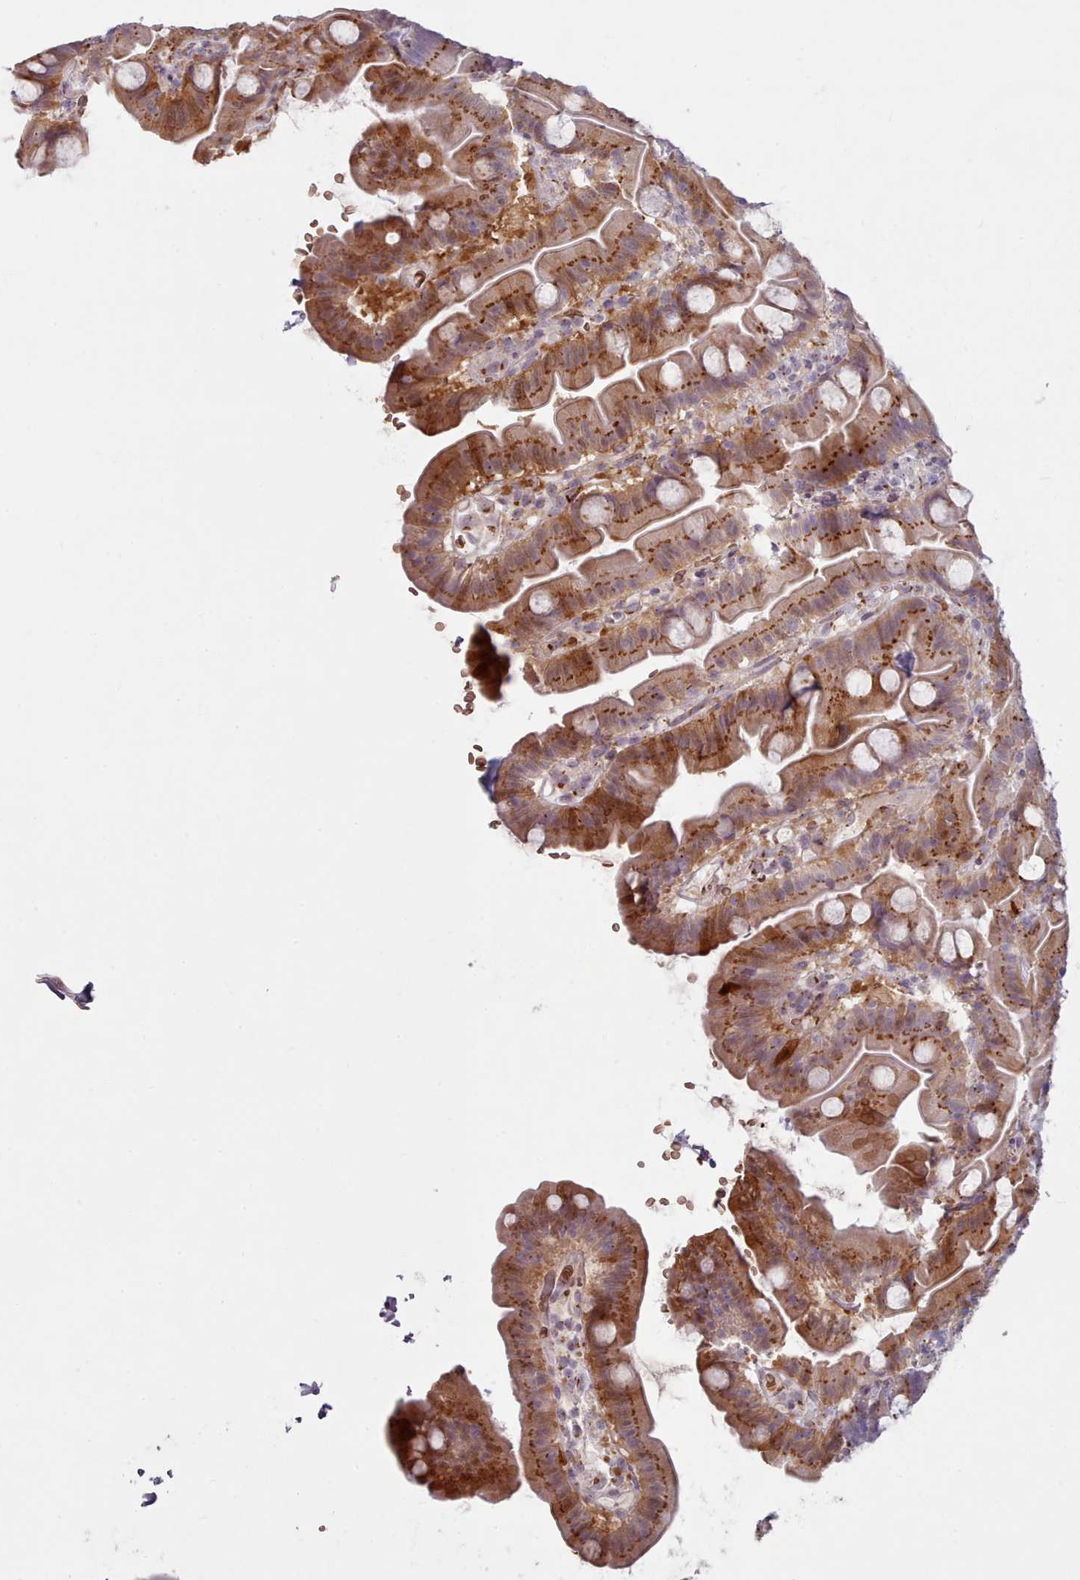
{"staining": {"intensity": "strong", "quantity": "25%-75%", "location": "cytoplasmic/membranous"}, "tissue": "small intestine", "cell_type": "Glandular cells", "image_type": "normal", "snomed": [{"axis": "morphology", "description": "Normal tissue, NOS"}, {"axis": "topography", "description": "Small intestine"}], "caption": "Glandular cells demonstrate high levels of strong cytoplasmic/membranous staining in approximately 25%-75% of cells in benign small intestine. (DAB IHC with brightfield microscopy, high magnification).", "gene": "MAN1B1", "patient": {"sex": "female", "age": 68}}